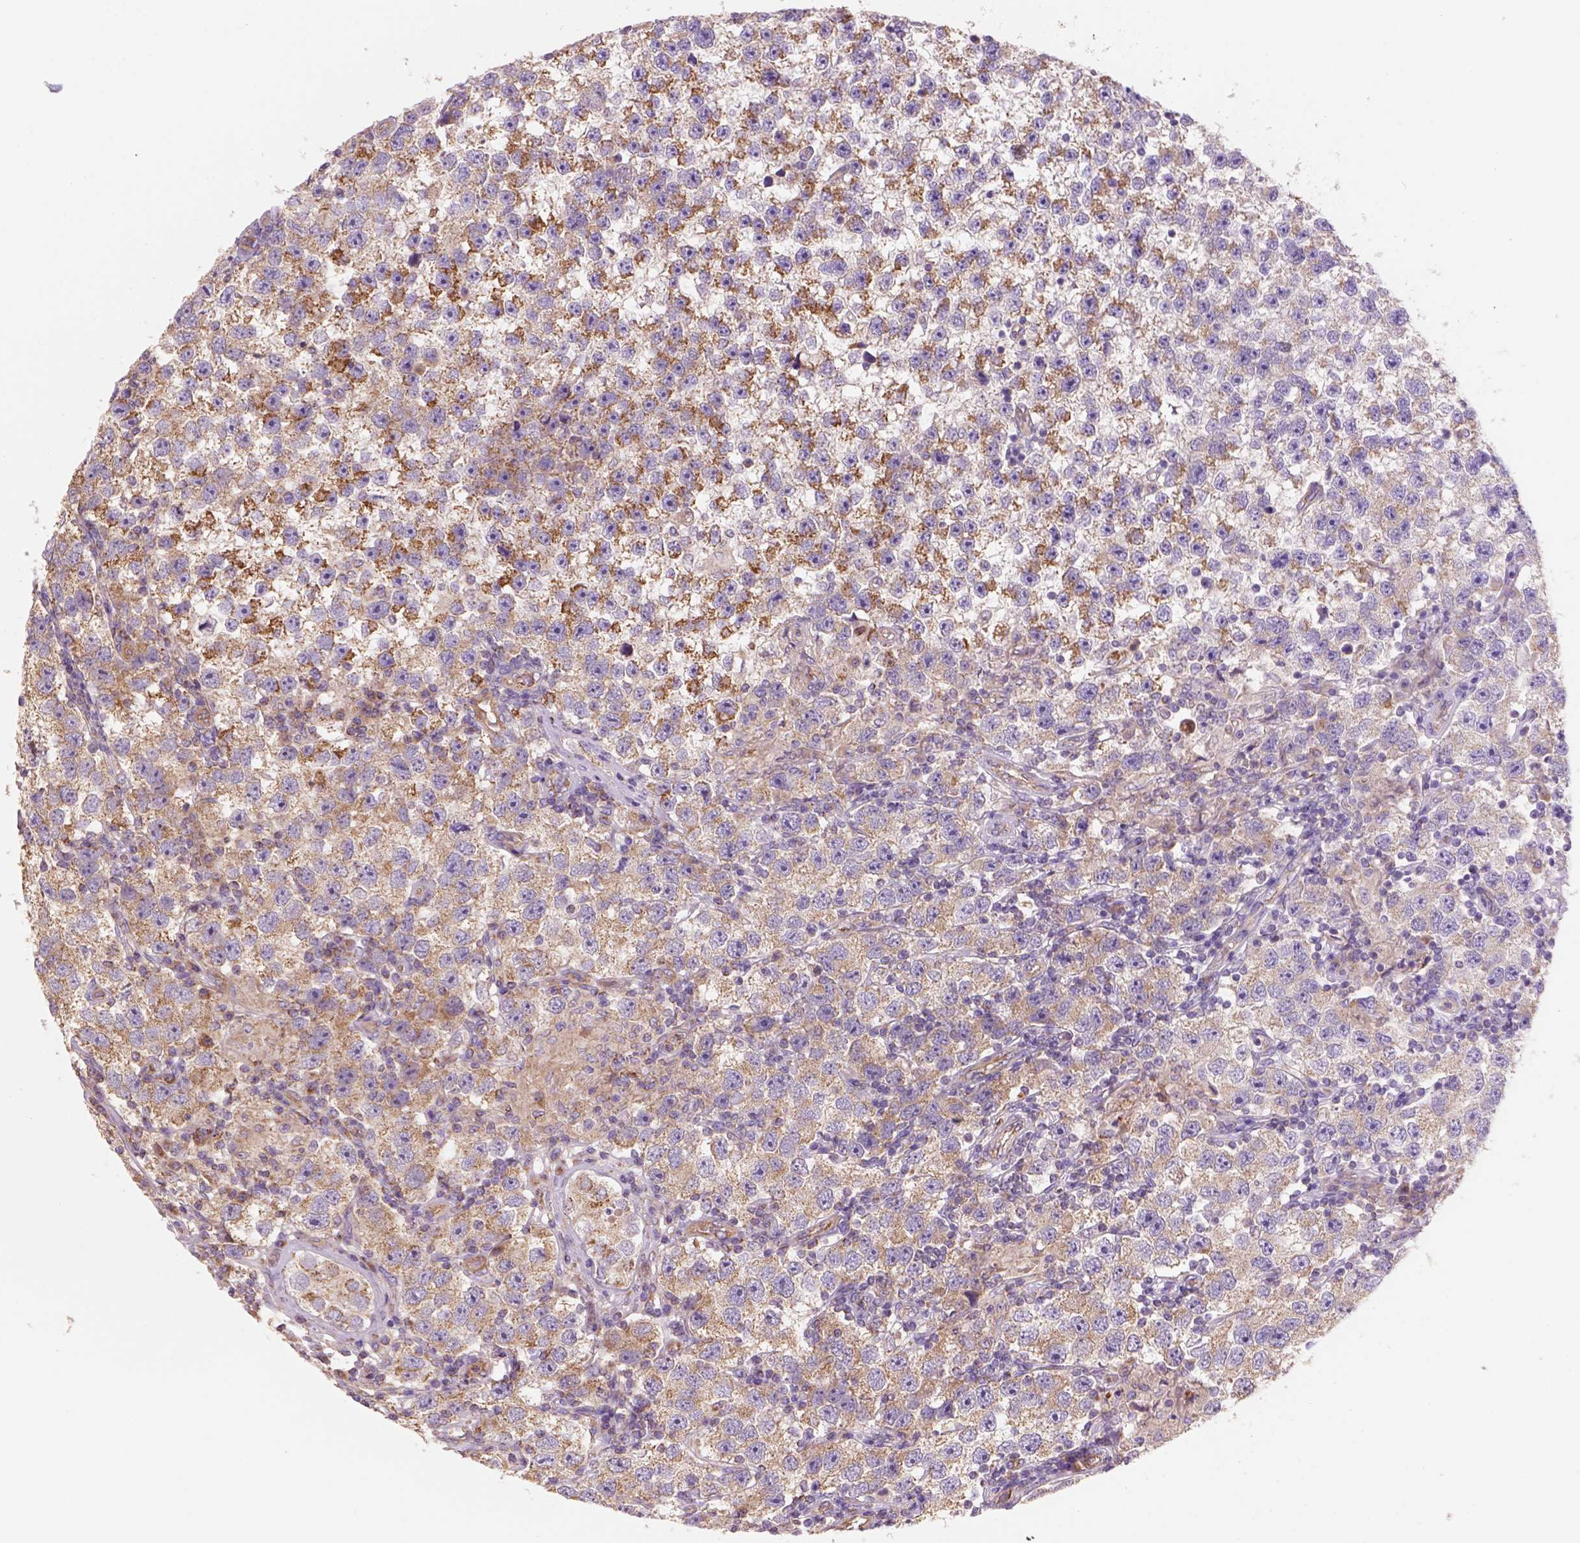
{"staining": {"intensity": "moderate", "quantity": "<25%", "location": "cytoplasmic/membranous"}, "tissue": "testis cancer", "cell_type": "Tumor cells", "image_type": "cancer", "snomed": [{"axis": "morphology", "description": "Seminoma, NOS"}, {"axis": "topography", "description": "Testis"}], "caption": "The micrograph shows staining of testis cancer, revealing moderate cytoplasmic/membranous protein positivity (brown color) within tumor cells. (IHC, brightfield microscopy, high magnification).", "gene": "WARS2", "patient": {"sex": "male", "age": 26}}